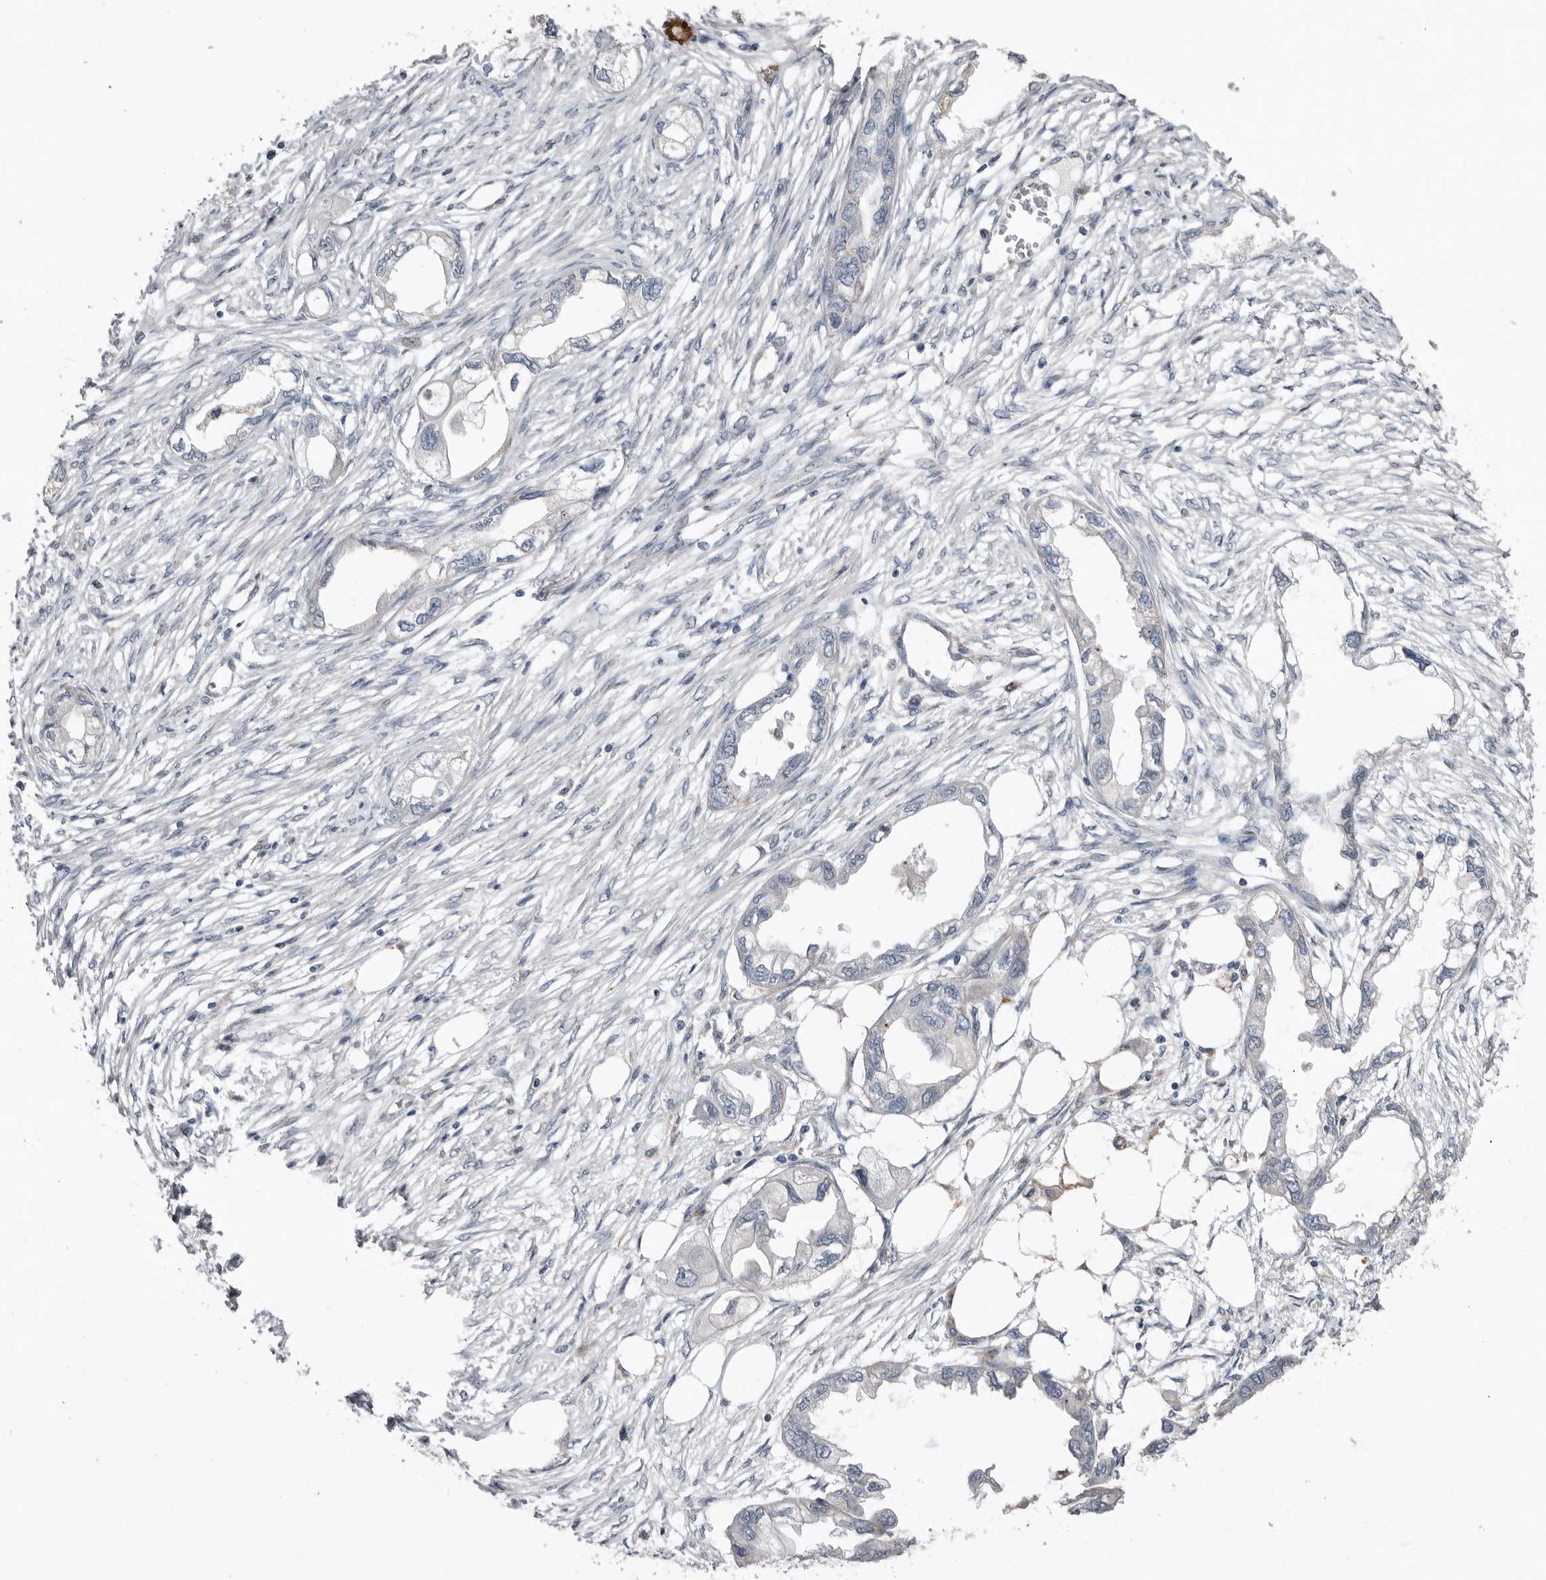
{"staining": {"intensity": "negative", "quantity": "none", "location": "none"}, "tissue": "endometrial cancer", "cell_type": "Tumor cells", "image_type": "cancer", "snomed": [{"axis": "morphology", "description": "Adenocarcinoma, NOS"}, {"axis": "morphology", "description": "Adenocarcinoma, metastatic, NOS"}, {"axis": "topography", "description": "Adipose tissue"}, {"axis": "topography", "description": "Endometrium"}], "caption": "Tumor cells are negative for protein expression in human endometrial cancer.", "gene": "RANBP17", "patient": {"sex": "female", "age": 67}}